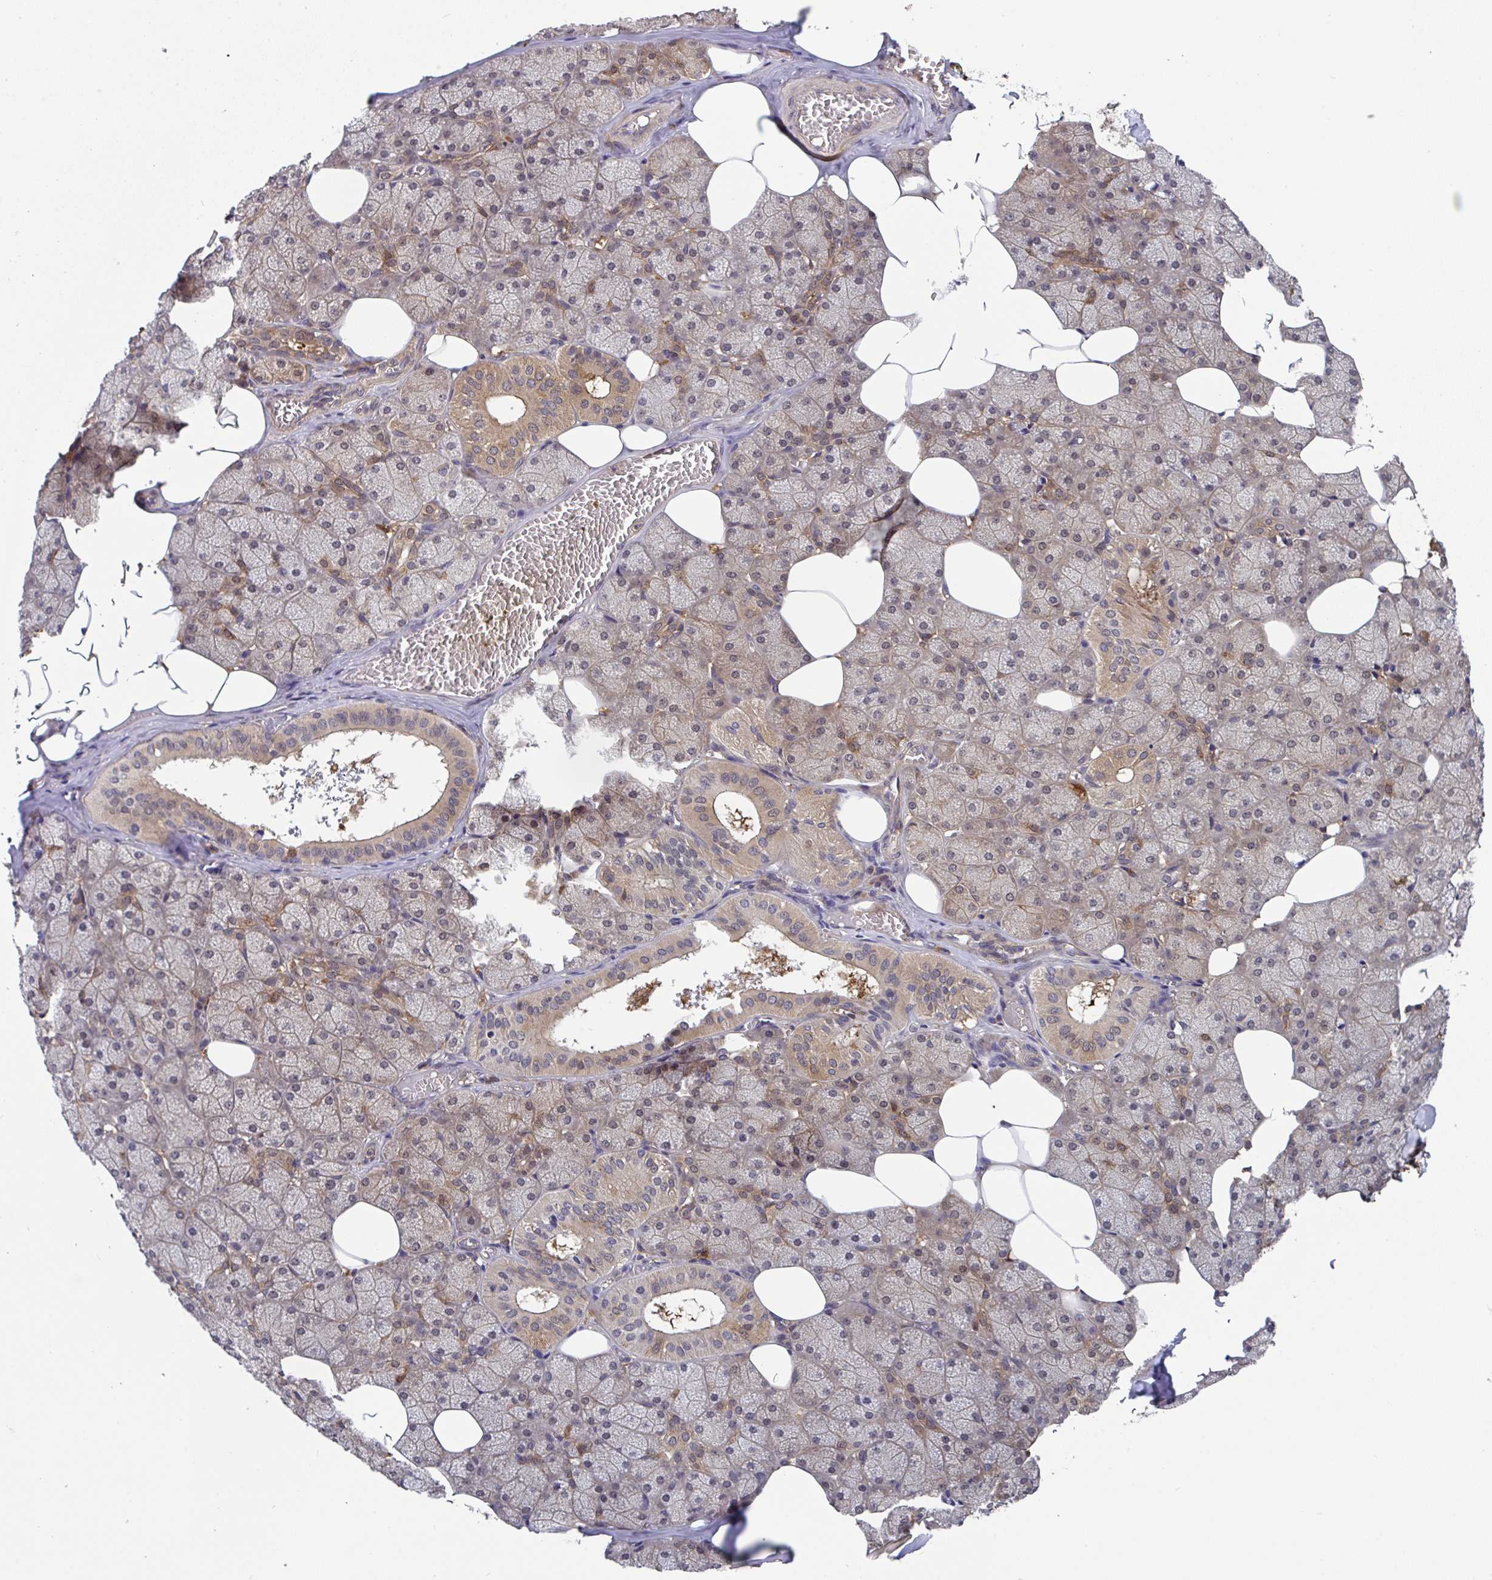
{"staining": {"intensity": "moderate", "quantity": "25%-75%", "location": "cytoplasmic/membranous,nuclear"}, "tissue": "salivary gland", "cell_type": "Glandular cells", "image_type": "normal", "snomed": [{"axis": "morphology", "description": "Normal tissue, NOS"}, {"axis": "topography", "description": "Salivary gland"}, {"axis": "topography", "description": "Peripheral nerve tissue"}], "caption": "A high-resolution photomicrograph shows immunohistochemistry (IHC) staining of unremarkable salivary gland, which shows moderate cytoplasmic/membranous,nuclear positivity in about 25%-75% of glandular cells.", "gene": "TIGAR", "patient": {"sex": "male", "age": 38}}